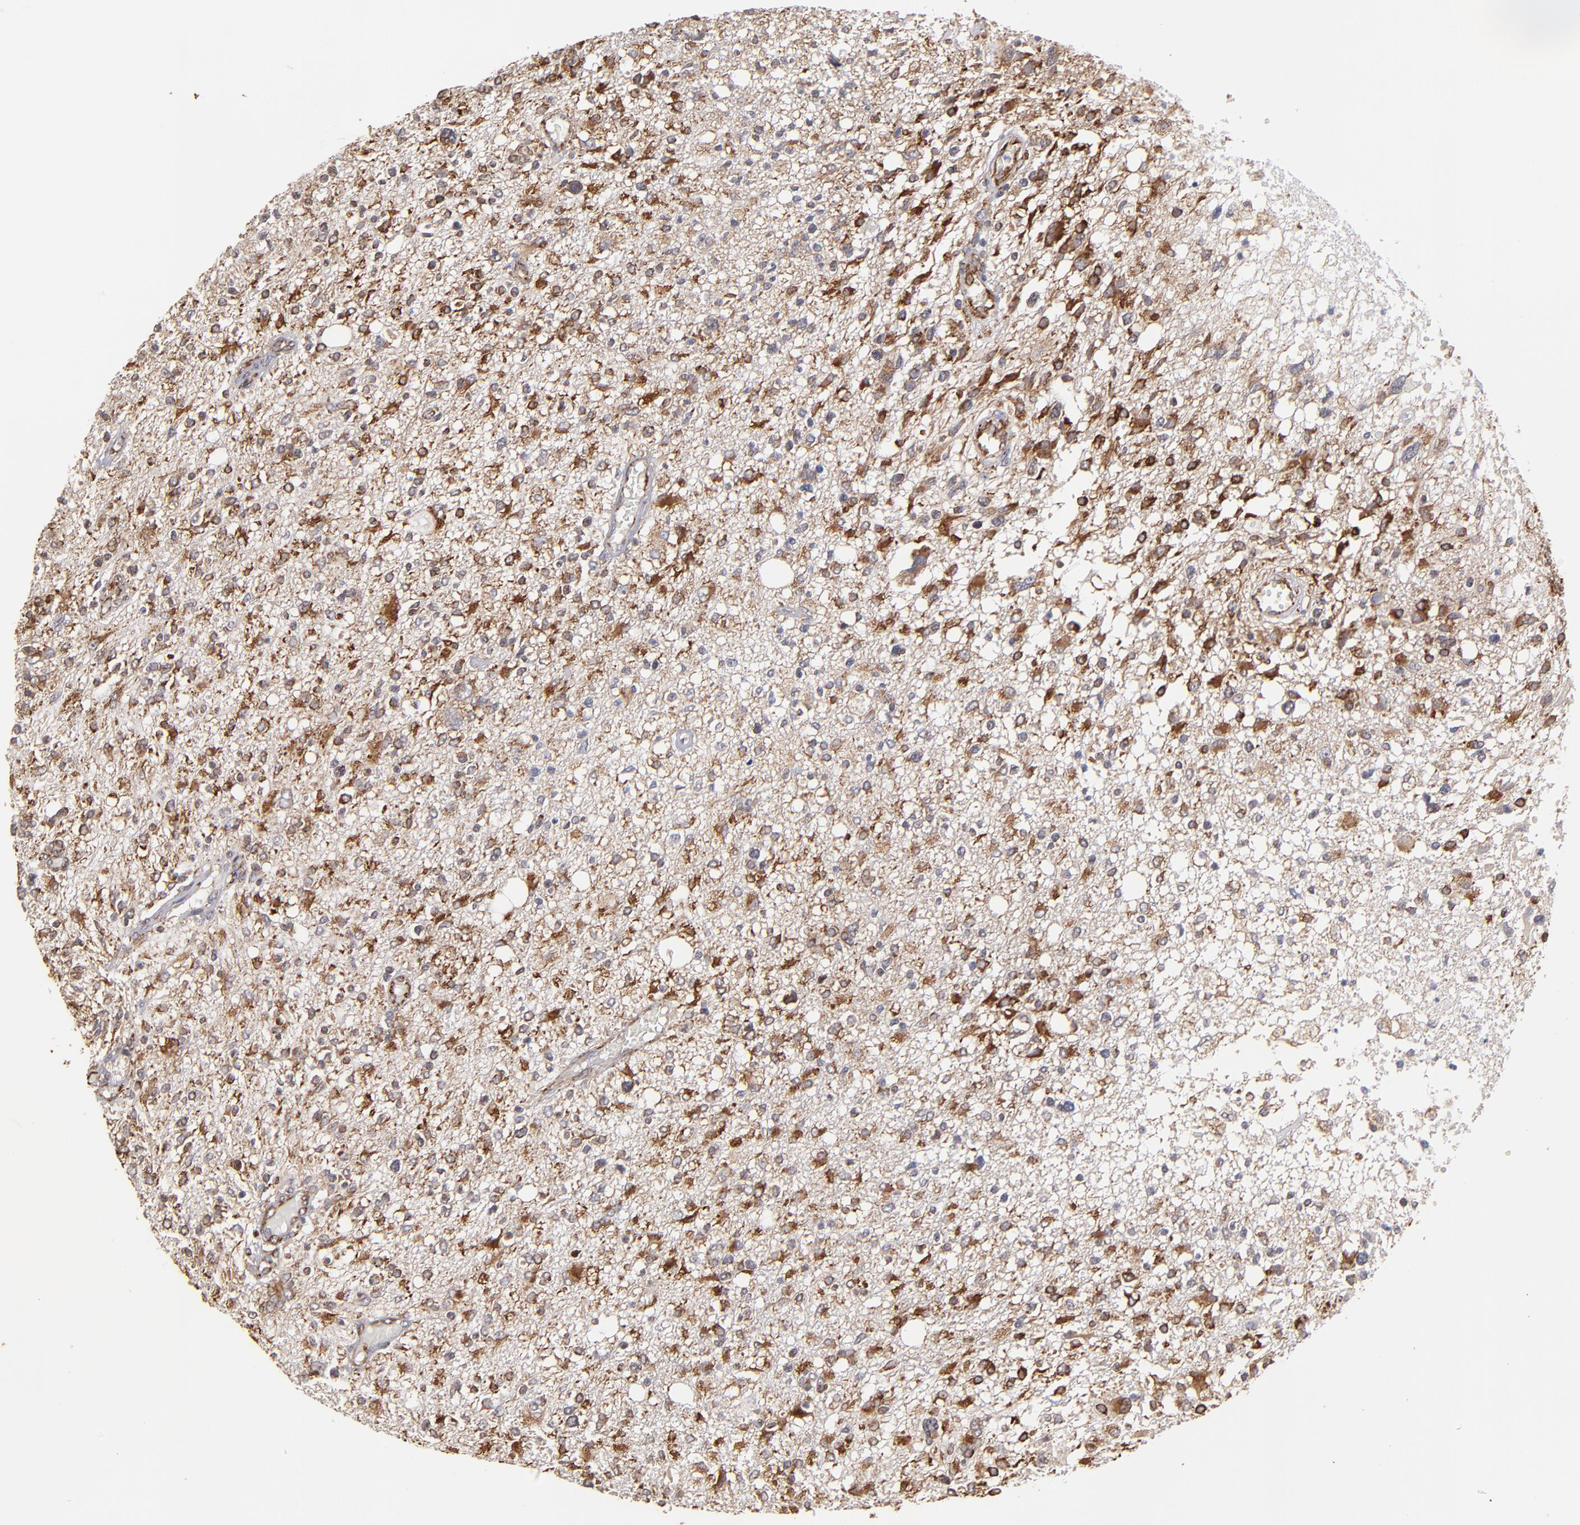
{"staining": {"intensity": "strong", "quantity": "25%-75%", "location": "cytoplasmic/membranous"}, "tissue": "glioma", "cell_type": "Tumor cells", "image_type": "cancer", "snomed": [{"axis": "morphology", "description": "Glioma, malignant, High grade"}, {"axis": "topography", "description": "Cerebral cortex"}], "caption": "This is an image of IHC staining of malignant glioma (high-grade), which shows strong expression in the cytoplasmic/membranous of tumor cells.", "gene": "KTN1", "patient": {"sex": "male", "age": 76}}